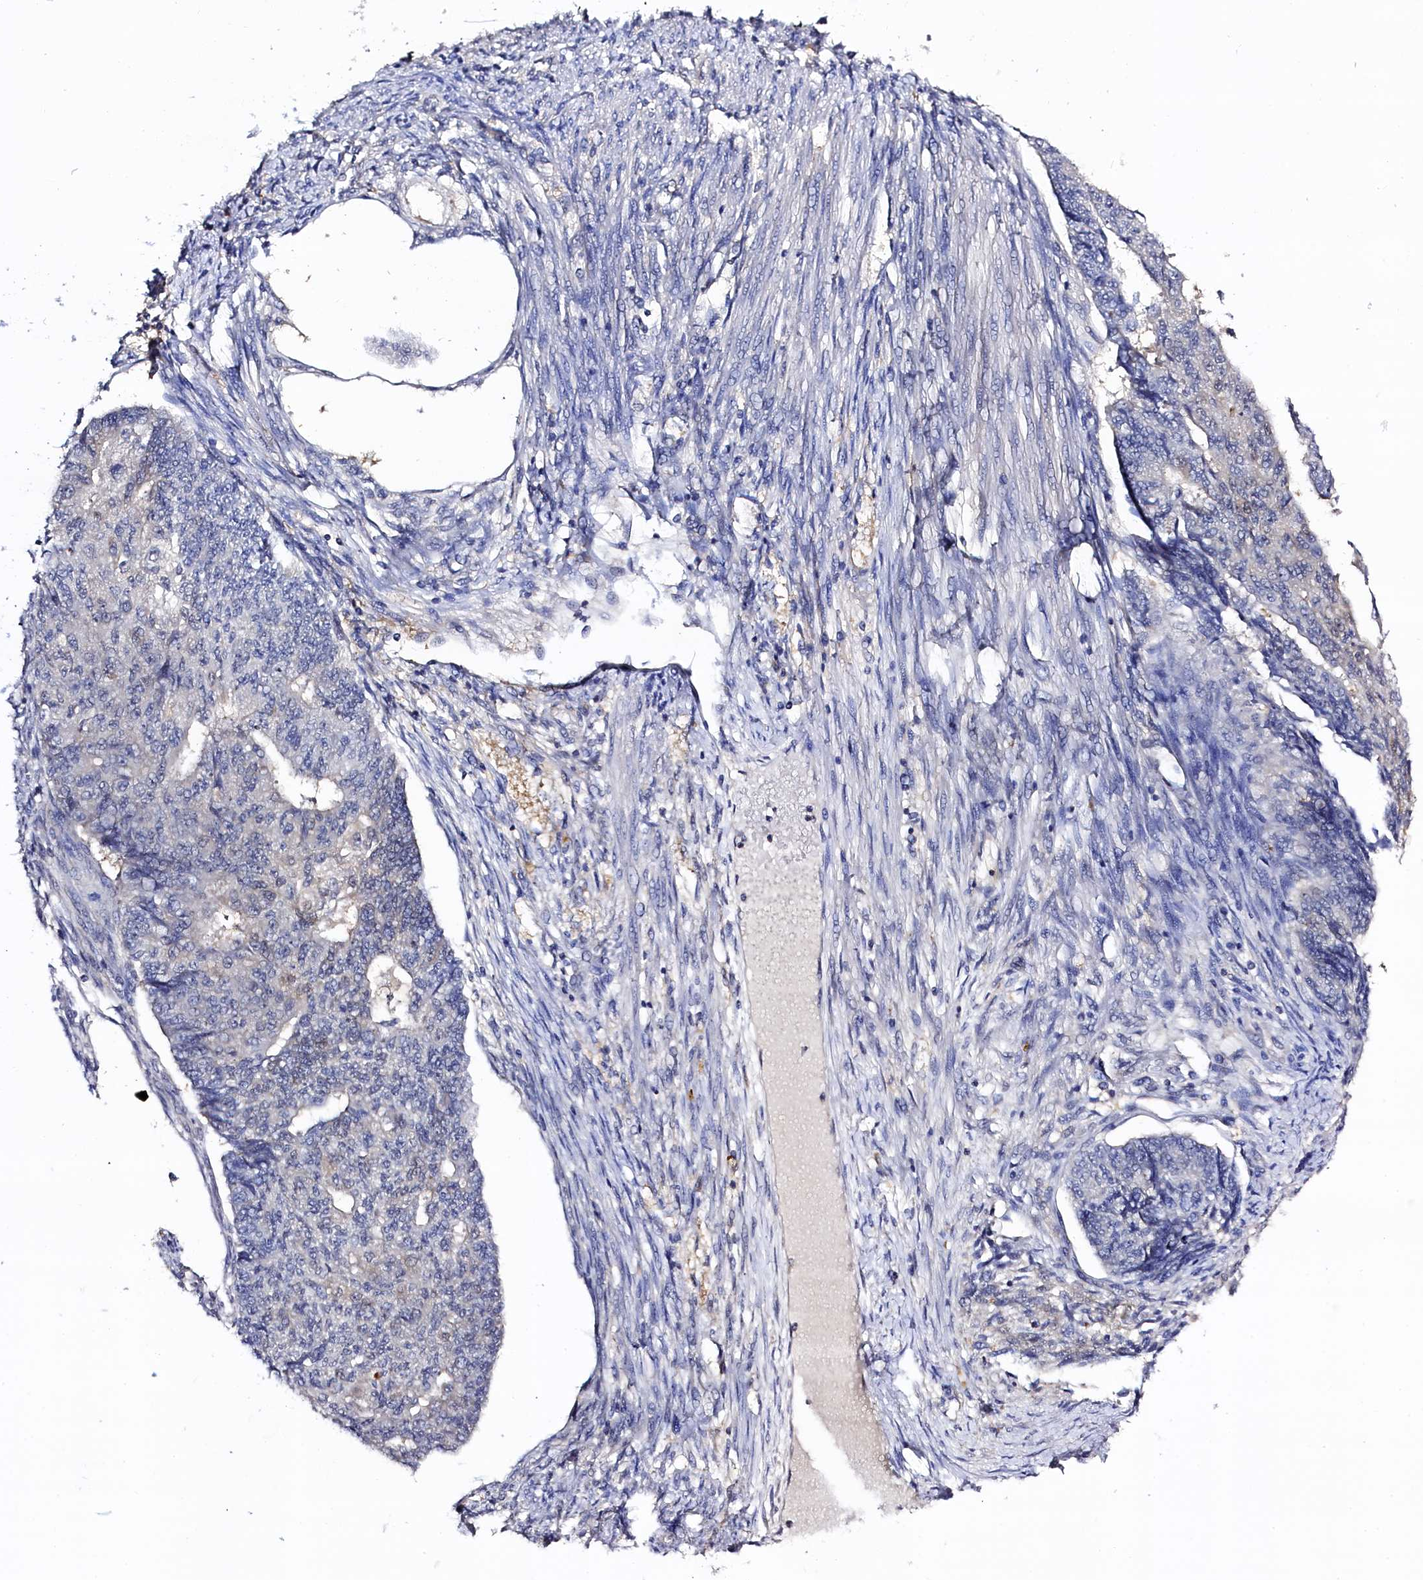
{"staining": {"intensity": "negative", "quantity": "none", "location": "none"}, "tissue": "endometrial cancer", "cell_type": "Tumor cells", "image_type": "cancer", "snomed": [{"axis": "morphology", "description": "Adenocarcinoma, NOS"}, {"axis": "topography", "description": "Endometrium"}], "caption": "Adenocarcinoma (endometrial) was stained to show a protein in brown. There is no significant expression in tumor cells.", "gene": "C11orf54", "patient": {"sex": "female", "age": 32}}